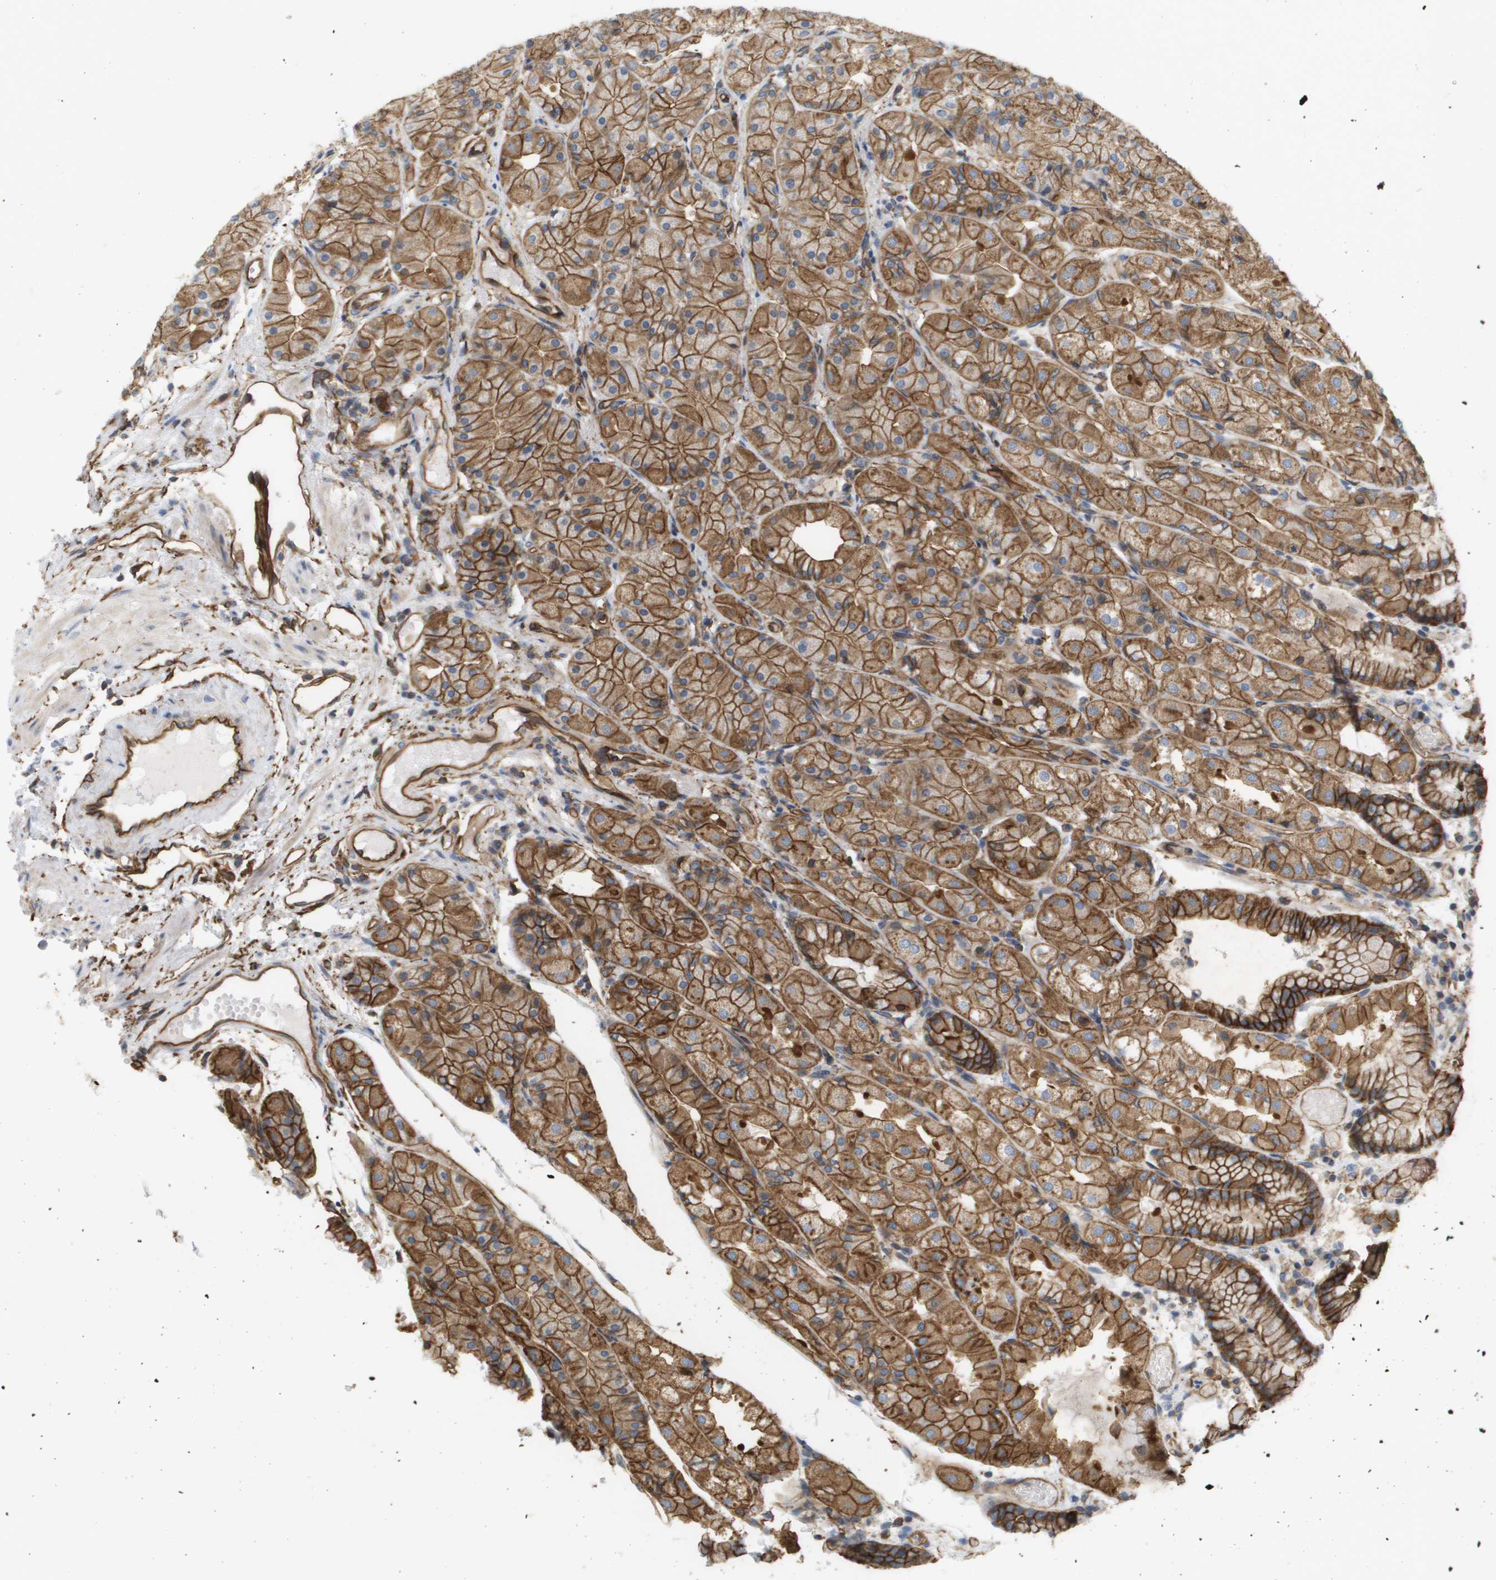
{"staining": {"intensity": "moderate", "quantity": ">75%", "location": "cytoplasmic/membranous"}, "tissue": "stomach", "cell_type": "Glandular cells", "image_type": "normal", "snomed": [{"axis": "morphology", "description": "Normal tissue, NOS"}, {"axis": "topography", "description": "Stomach, upper"}], "caption": "Human stomach stained for a protein (brown) displays moderate cytoplasmic/membranous positive expression in approximately >75% of glandular cells.", "gene": "SGMS2", "patient": {"sex": "male", "age": 72}}